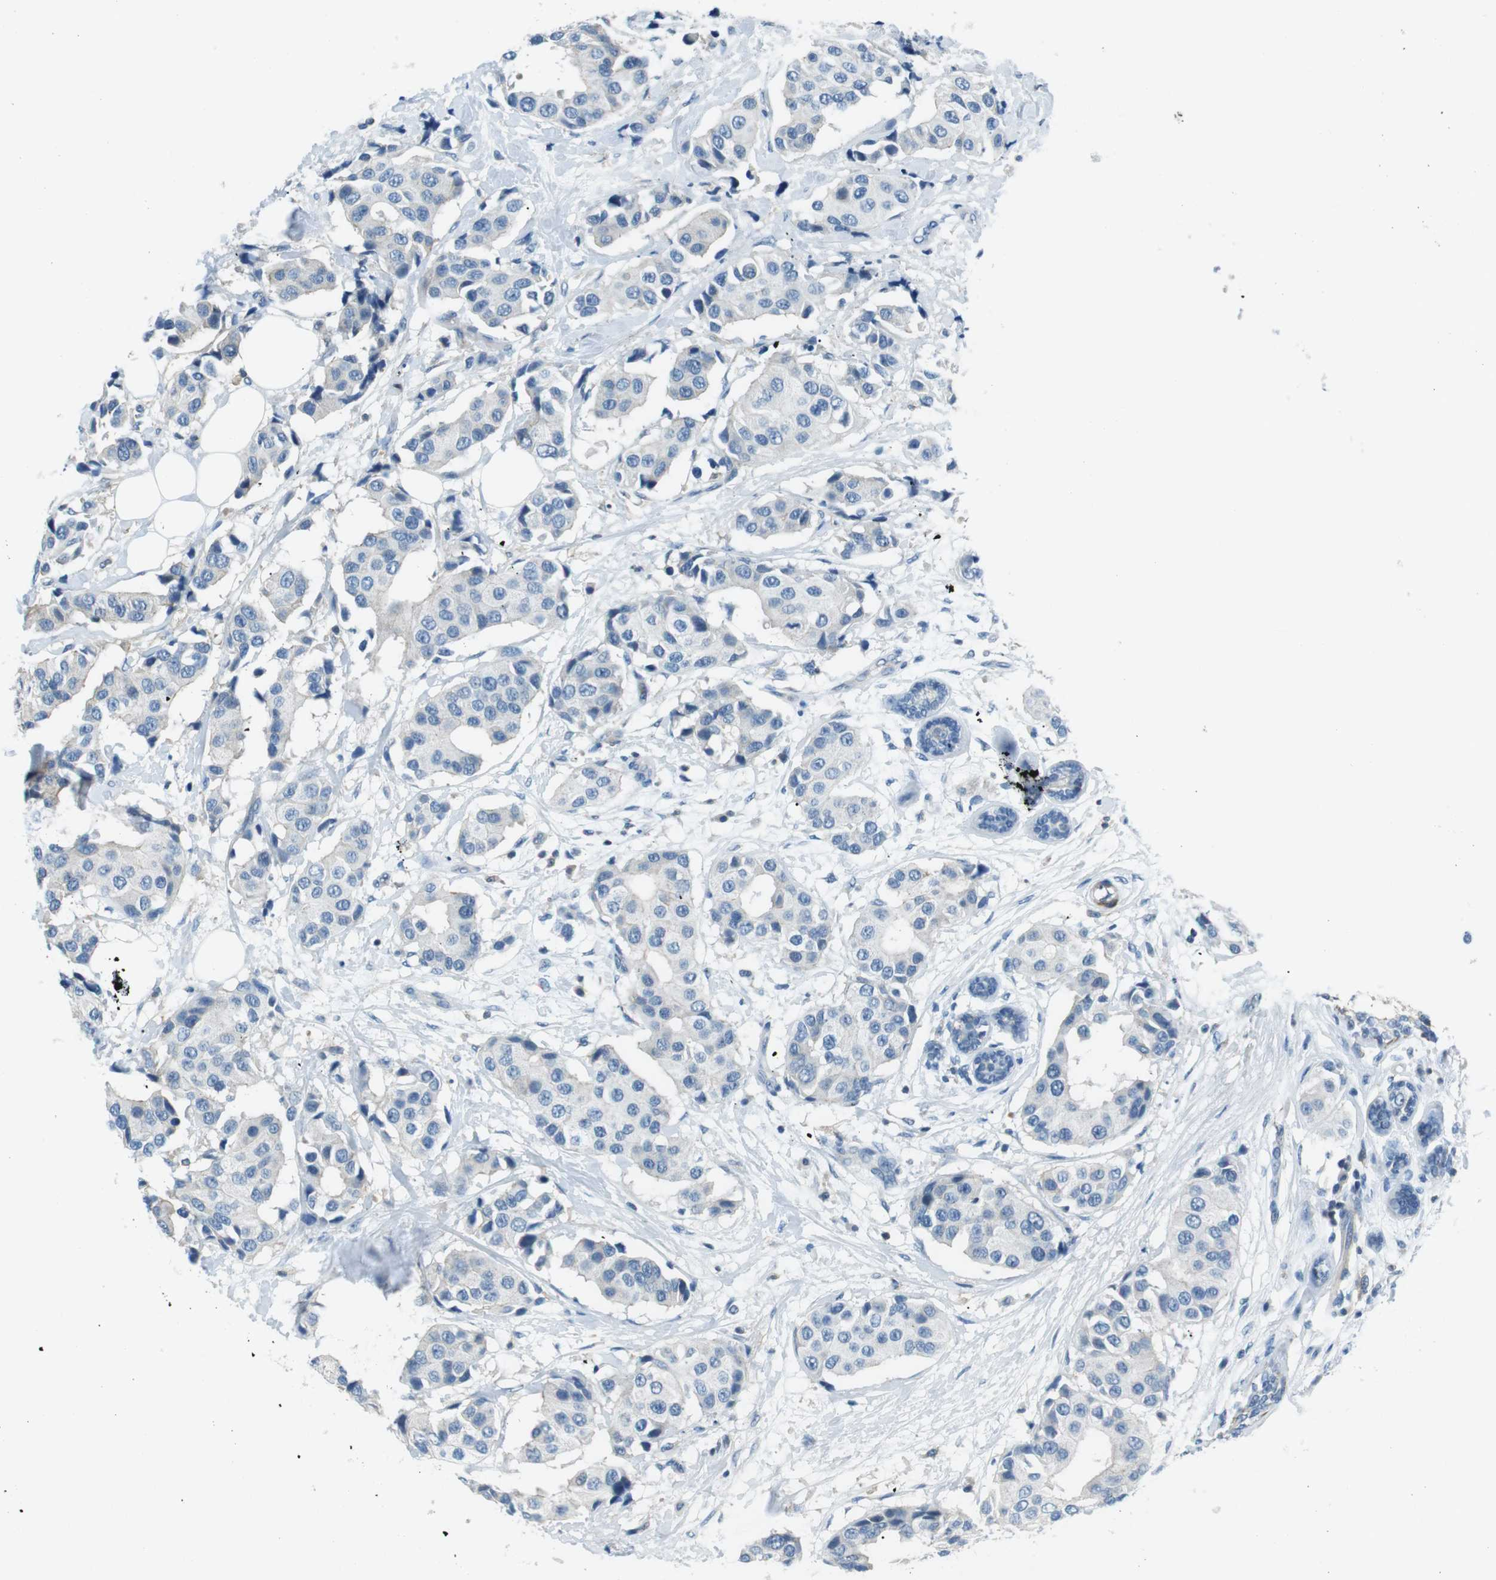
{"staining": {"intensity": "negative", "quantity": "none", "location": "none"}, "tissue": "breast cancer", "cell_type": "Tumor cells", "image_type": "cancer", "snomed": [{"axis": "morphology", "description": "Normal tissue, NOS"}, {"axis": "morphology", "description": "Duct carcinoma"}, {"axis": "topography", "description": "Breast"}], "caption": "Tumor cells show no significant protein expression in breast invasive ductal carcinoma.", "gene": "ARVCF", "patient": {"sex": "female", "age": 39}}